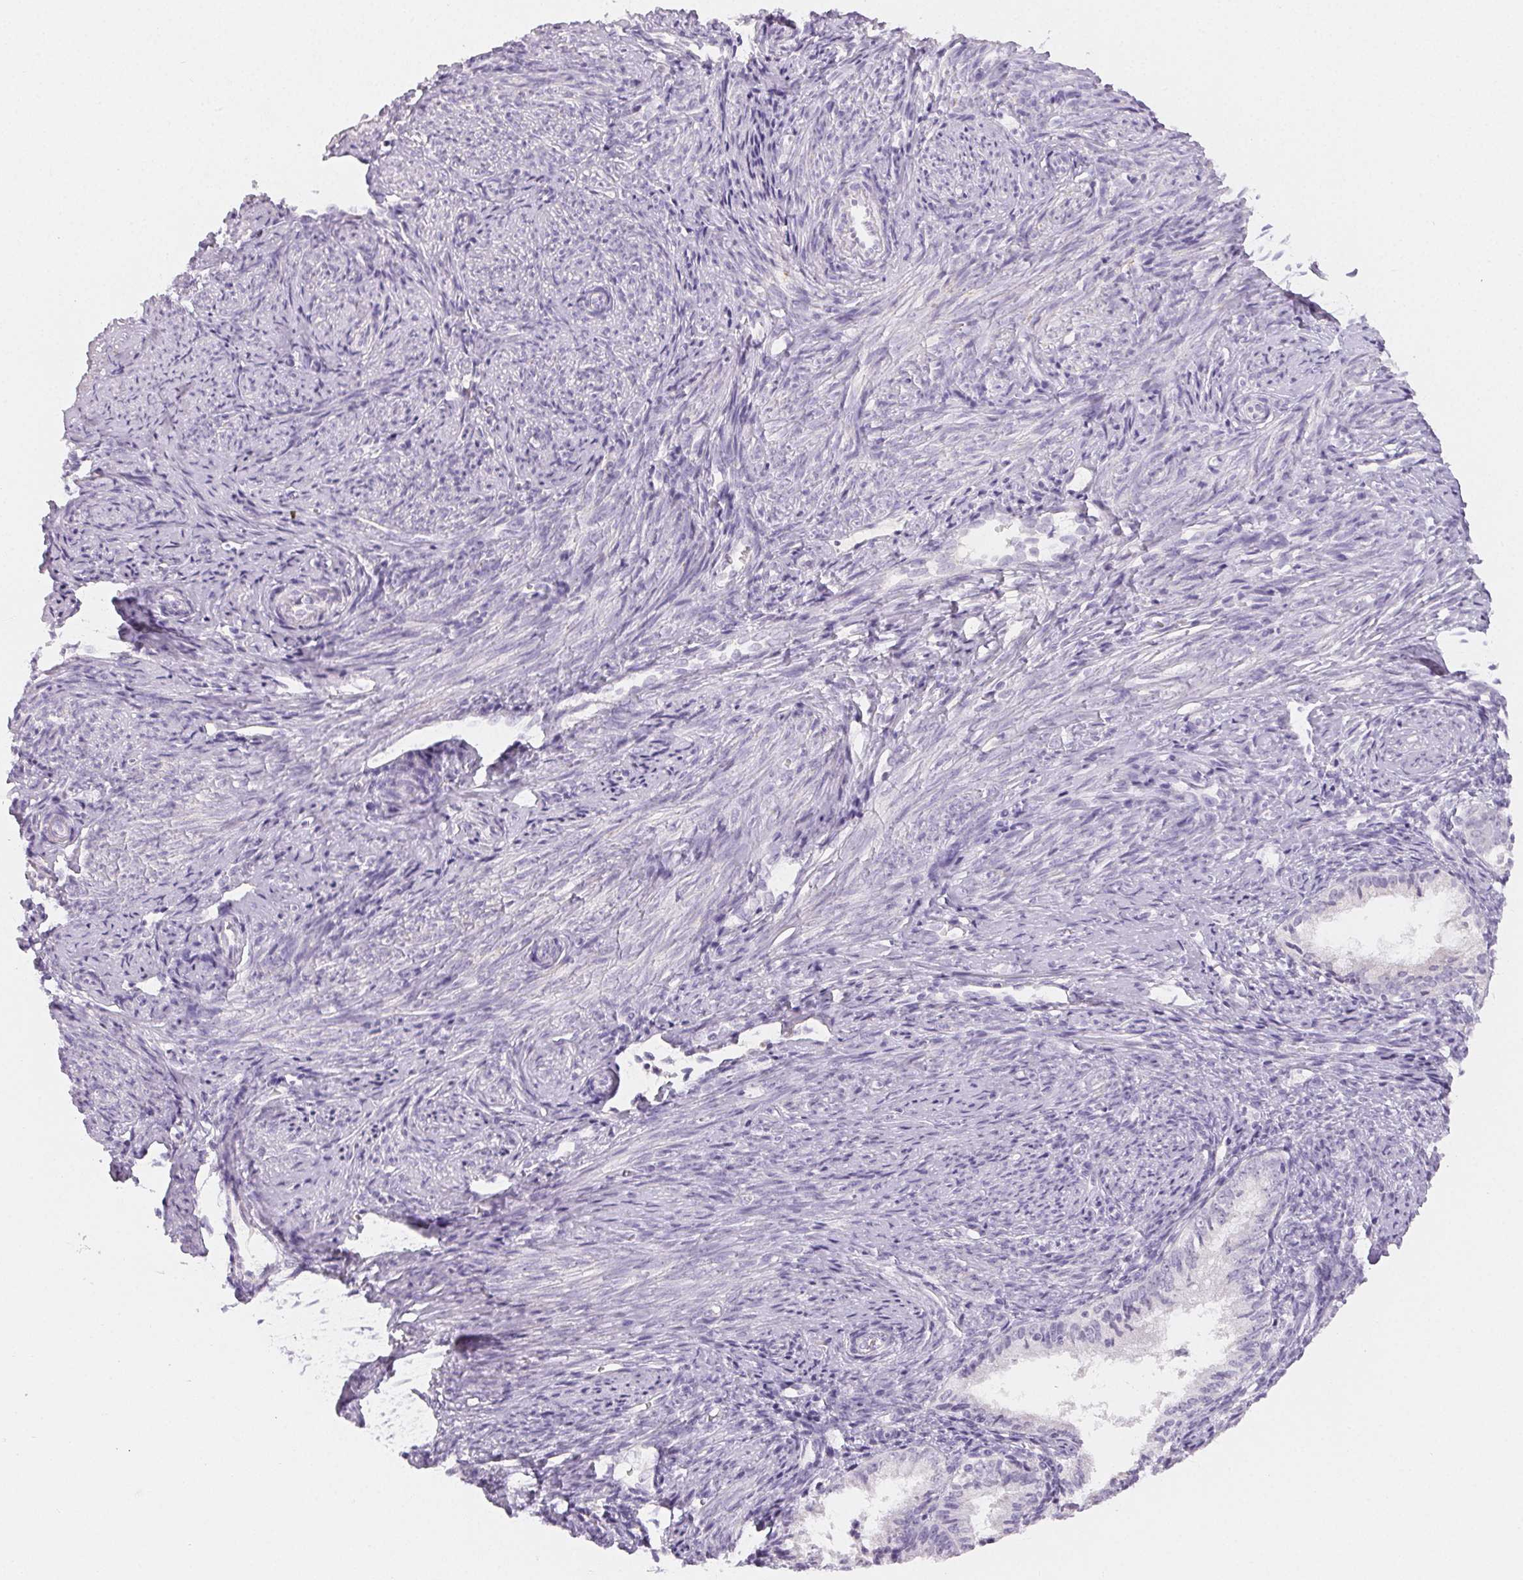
{"staining": {"intensity": "negative", "quantity": "none", "location": "none"}, "tissue": "endometrial cancer", "cell_type": "Tumor cells", "image_type": "cancer", "snomed": [{"axis": "morphology", "description": "Adenocarcinoma, NOS"}, {"axis": "topography", "description": "Endometrium"}], "caption": "Immunohistochemistry (IHC) image of endometrial cancer stained for a protein (brown), which shows no expression in tumor cells.", "gene": "MIOX", "patient": {"sex": "female", "age": 55}}